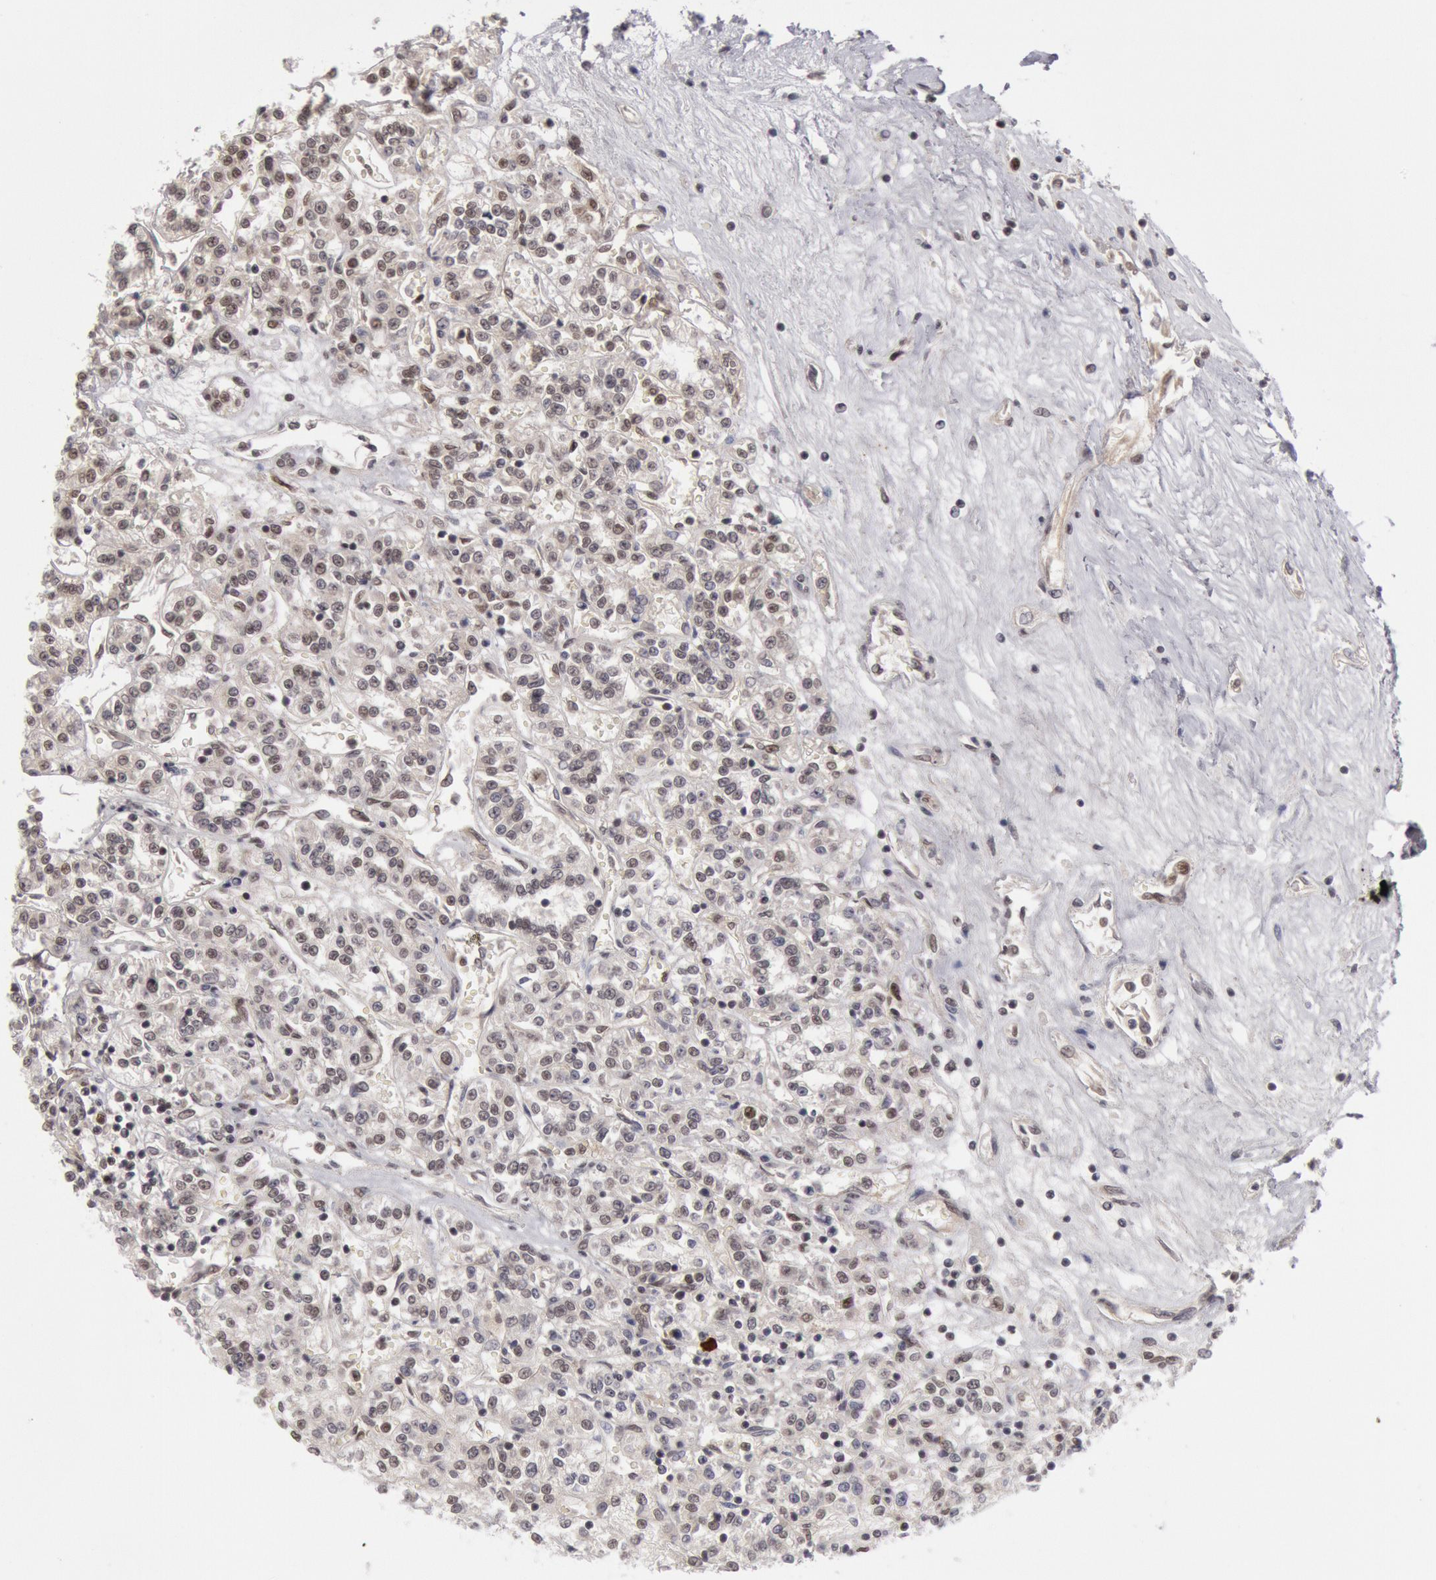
{"staining": {"intensity": "weak", "quantity": "<25%", "location": "nuclear"}, "tissue": "renal cancer", "cell_type": "Tumor cells", "image_type": "cancer", "snomed": [{"axis": "morphology", "description": "Adenocarcinoma, NOS"}, {"axis": "topography", "description": "Kidney"}], "caption": "High magnification brightfield microscopy of adenocarcinoma (renal) stained with DAB (3,3'-diaminobenzidine) (brown) and counterstained with hematoxylin (blue): tumor cells show no significant staining.", "gene": "PPP4R3B", "patient": {"sex": "female", "age": 76}}